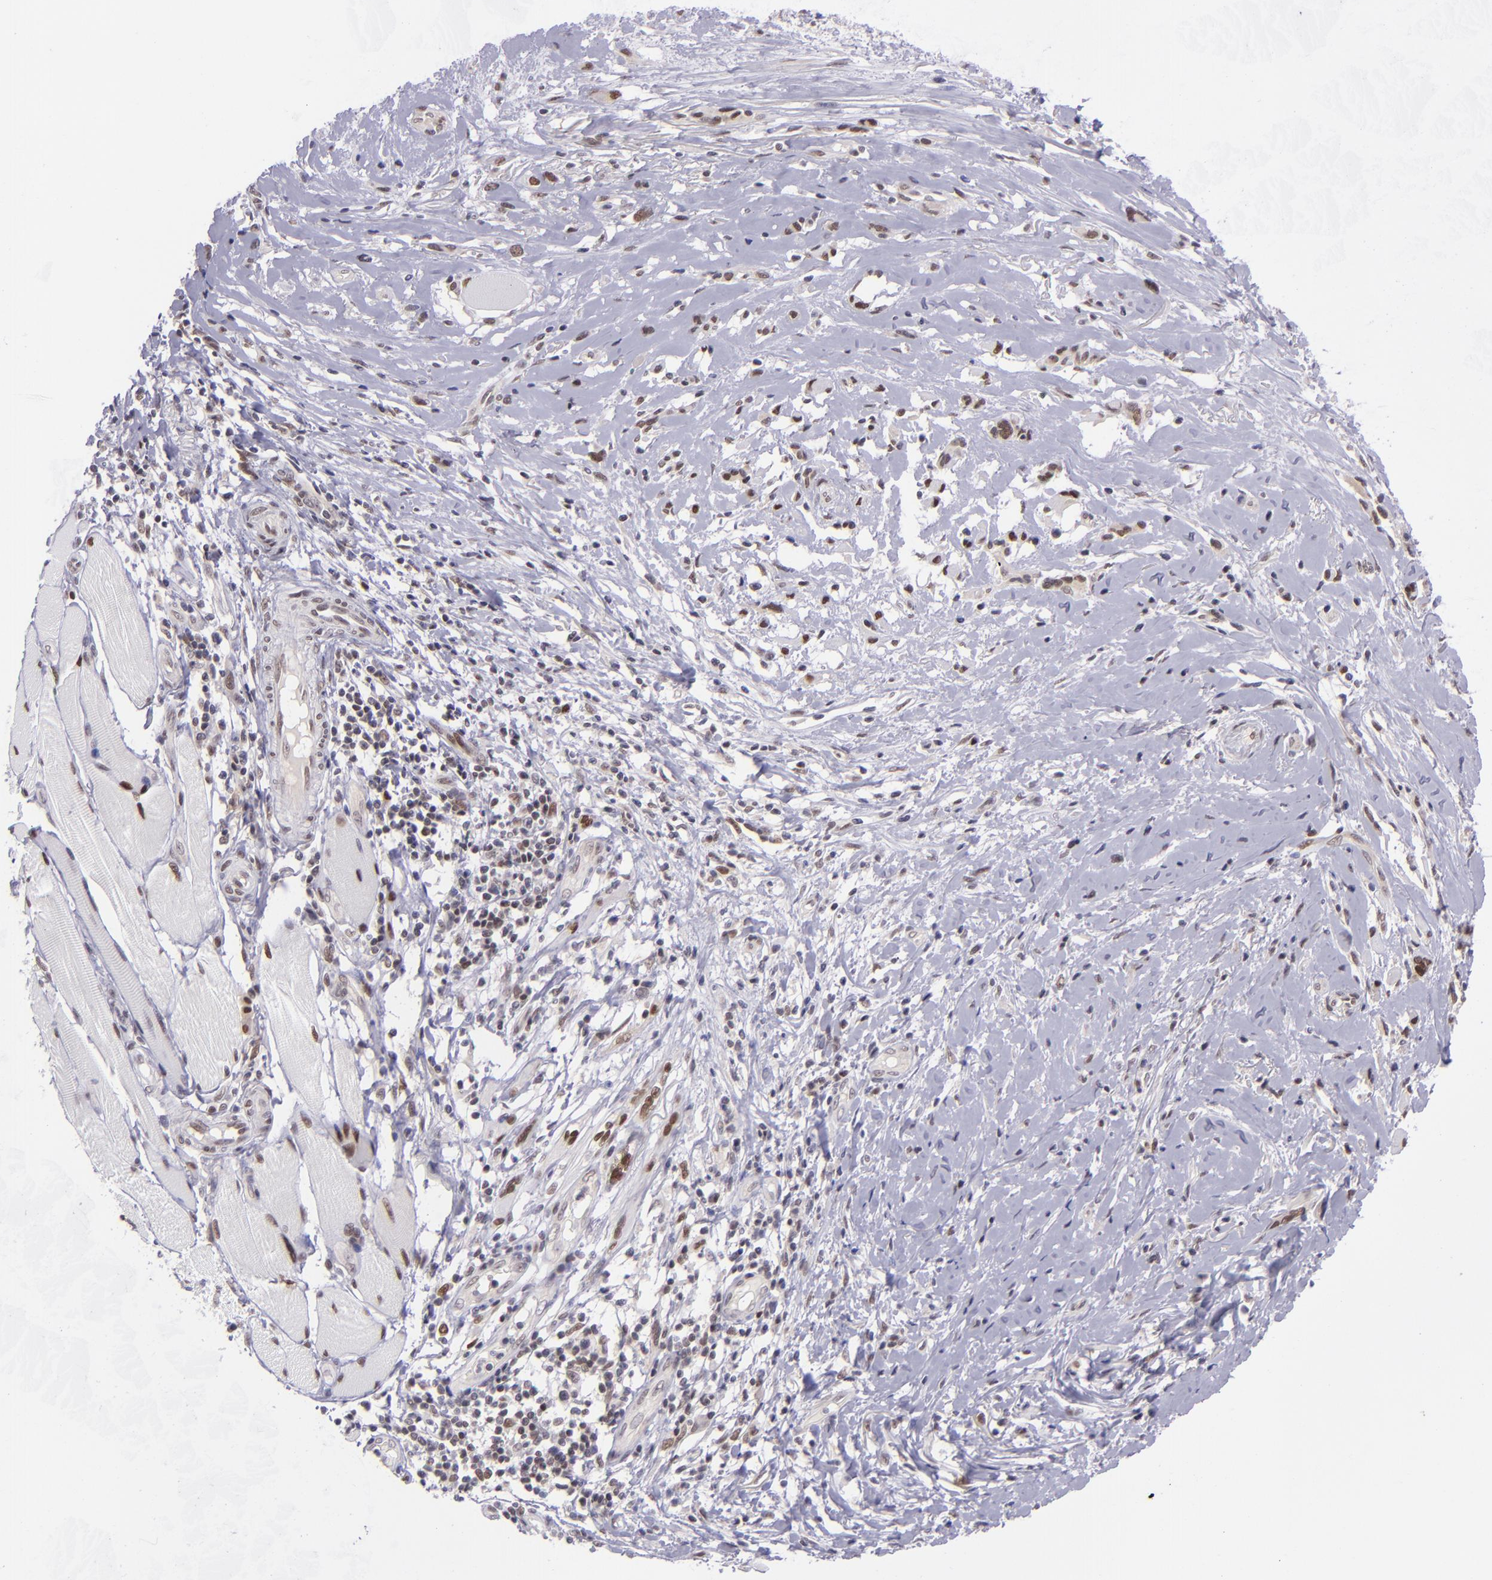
{"staining": {"intensity": "moderate", "quantity": ">75%", "location": "nuclear"}, "tissue": "melanoma", "cell_type": "Tumor cells", "image_type": "cancer", "snomed": [{"axis": "morphology", "description": "Malignant melanoma, NOS"}, {"axis": "topography", "description": "Skin"}], "caption": "About >75% of tumor cells in melanoma reveal moderate nuclear protein staining as visualized by brown immunohistochemical staining.", "gene": "BAG1", "patient": {"sex": "male", "age": 91}}